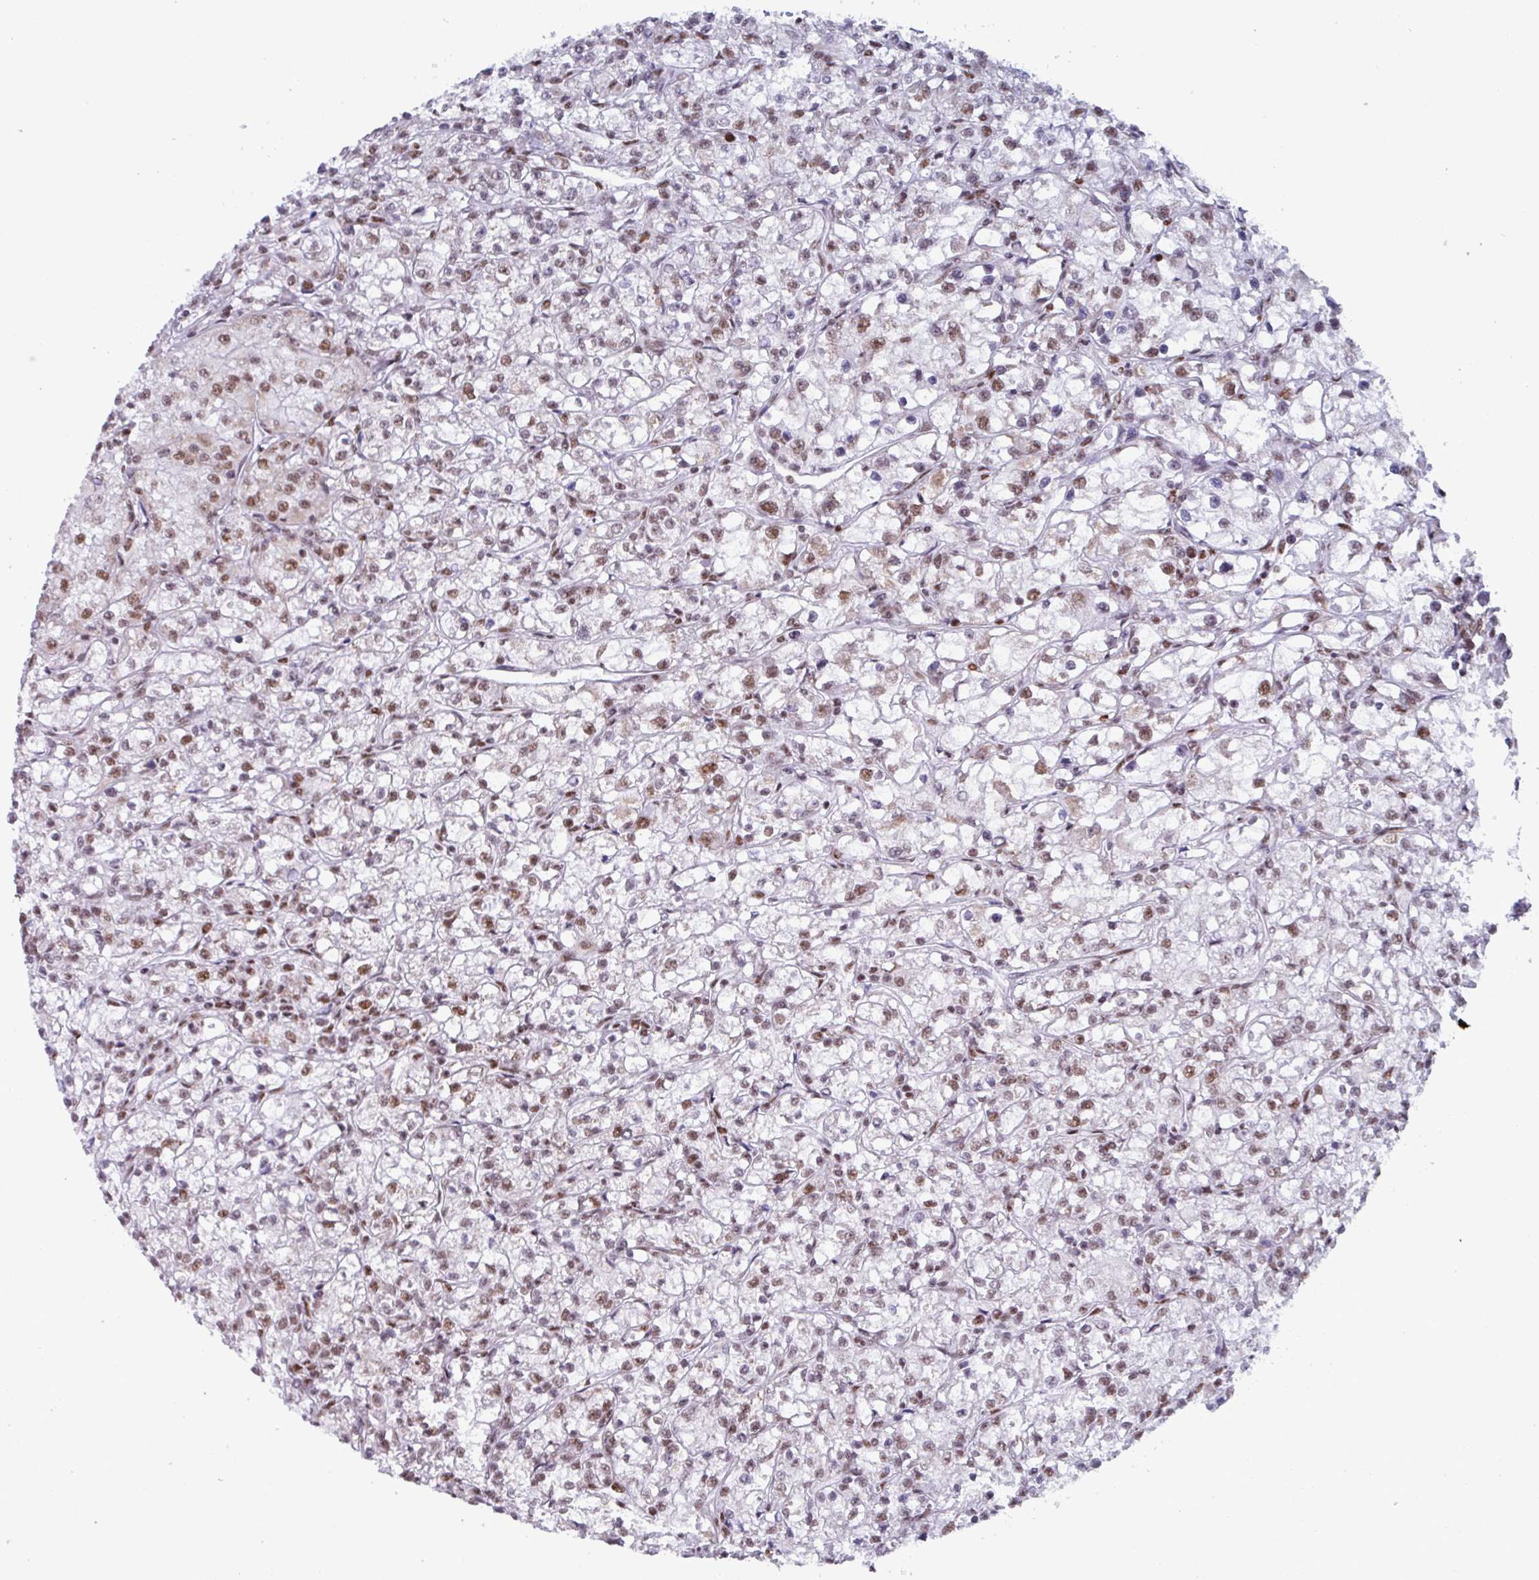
{"staining": {"intensity": "weak", "quantity": "25%-75%", "location": "nuclear"}, "tissue": "renal cancer", "cell_type": "Tumor cells", "image_type": "cancer", "snomed": [{"axis": "morphology", "description": "Adenocarcinoma, NOS"}, {"axis": "topography", "description": "Kidney"}], "caption": "Adenocarcinoma (renal) stained with DAB IHC shows low levels of weak nuclear staining in approximately 25%-75% of tumor cells.", "gene": "PUF60", "patient": {"sex": "female", "age": 59}}